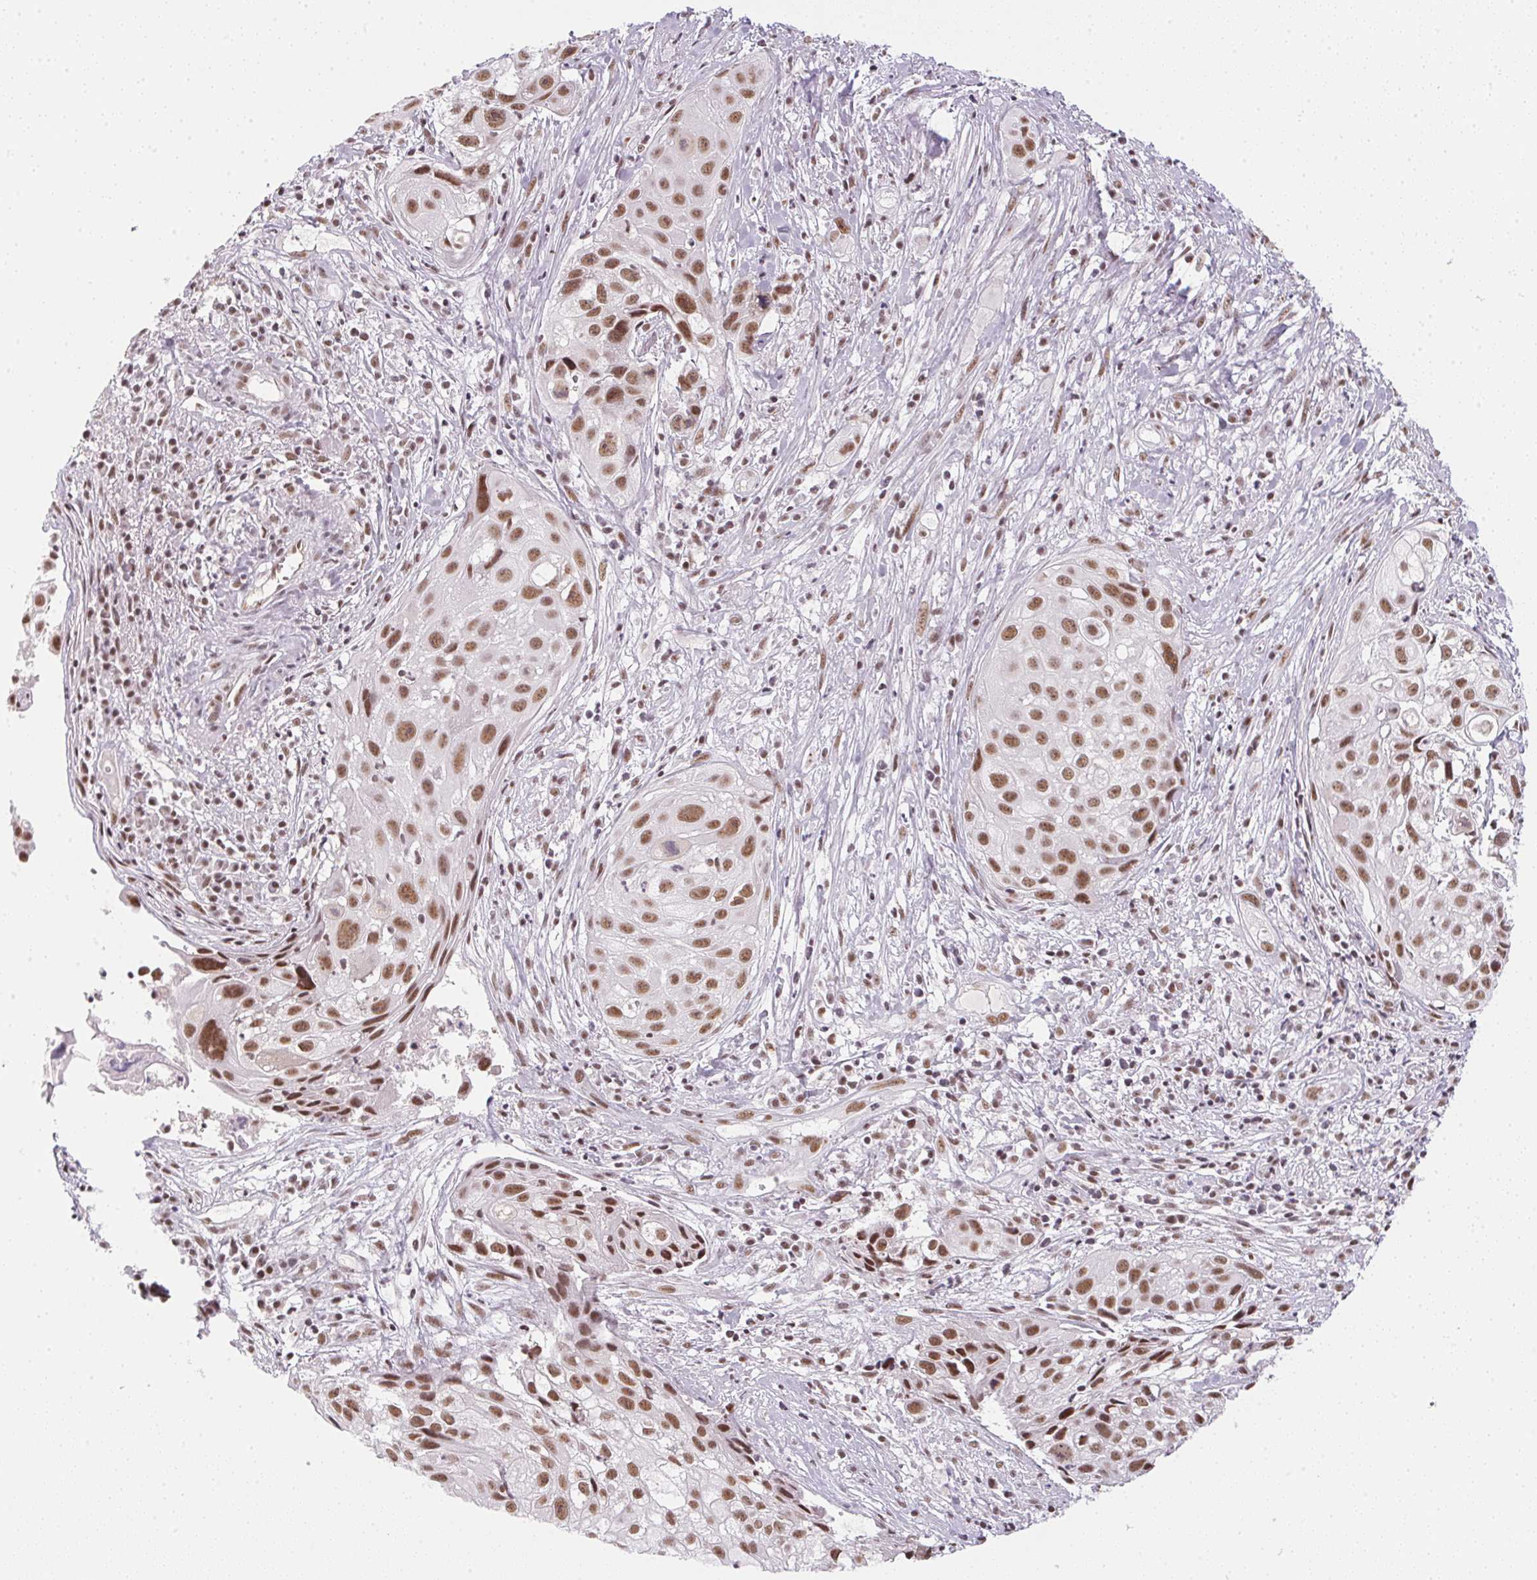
{"staining": {"intensity": "moderate", "quantity": ">75%", "location": "nuclear"}, "tissue": "cervical cancer", "cell_type": "Tumor cells", "image_type": "cancer", "snomed": [{"axis": "morphology", "description": "Squamous cell carcinoma, NOS"}, {"axis": "topography", "description": "Cervix"}], "caption": "Protein expression analysis of cervical cancer shows moderate nuclear staining in about >75% of tumor cells.", "gene": "SRSF7", "patient": {"sex": "female", "age": 53}}